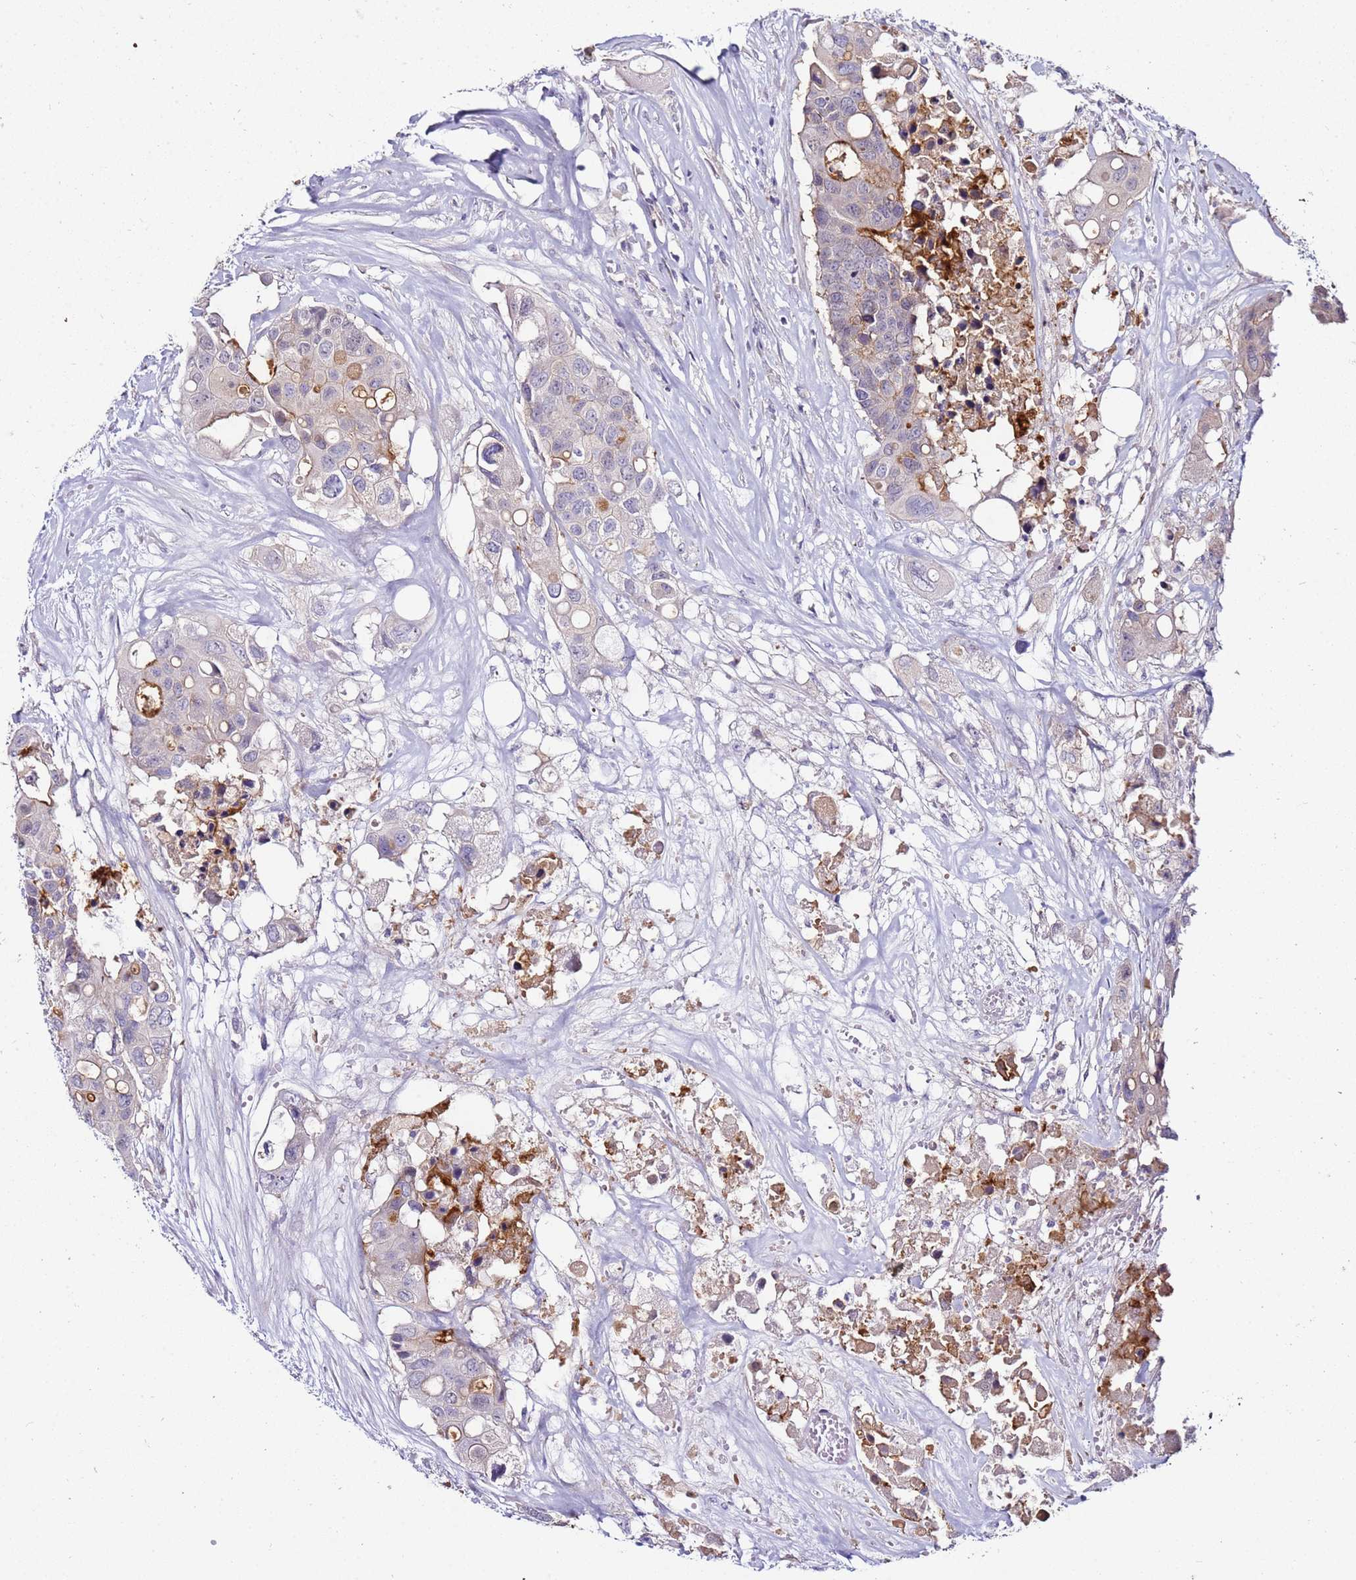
{"staining": {"intensity": "moderate", "quantity": "<25%", "location": "cytoplasmic/membranous"}, "tissue": "colorectal cancer", "cell_type": "Tumor cells", "image_type": "cancer", "snomed": [{"axis": "morphology", "description": "Adenocarcinoma, NOS"}, {"axis": "topography", "description": "Colon"}], "caption": "Immunohistochemical staining of colorectal cancer demonstrates low levels of moderate cytoplasmic/membranous staining in approximately <25% of tumor cells.", "gene": "GPN3", "patient": {"sex": "male", "age": 77}}